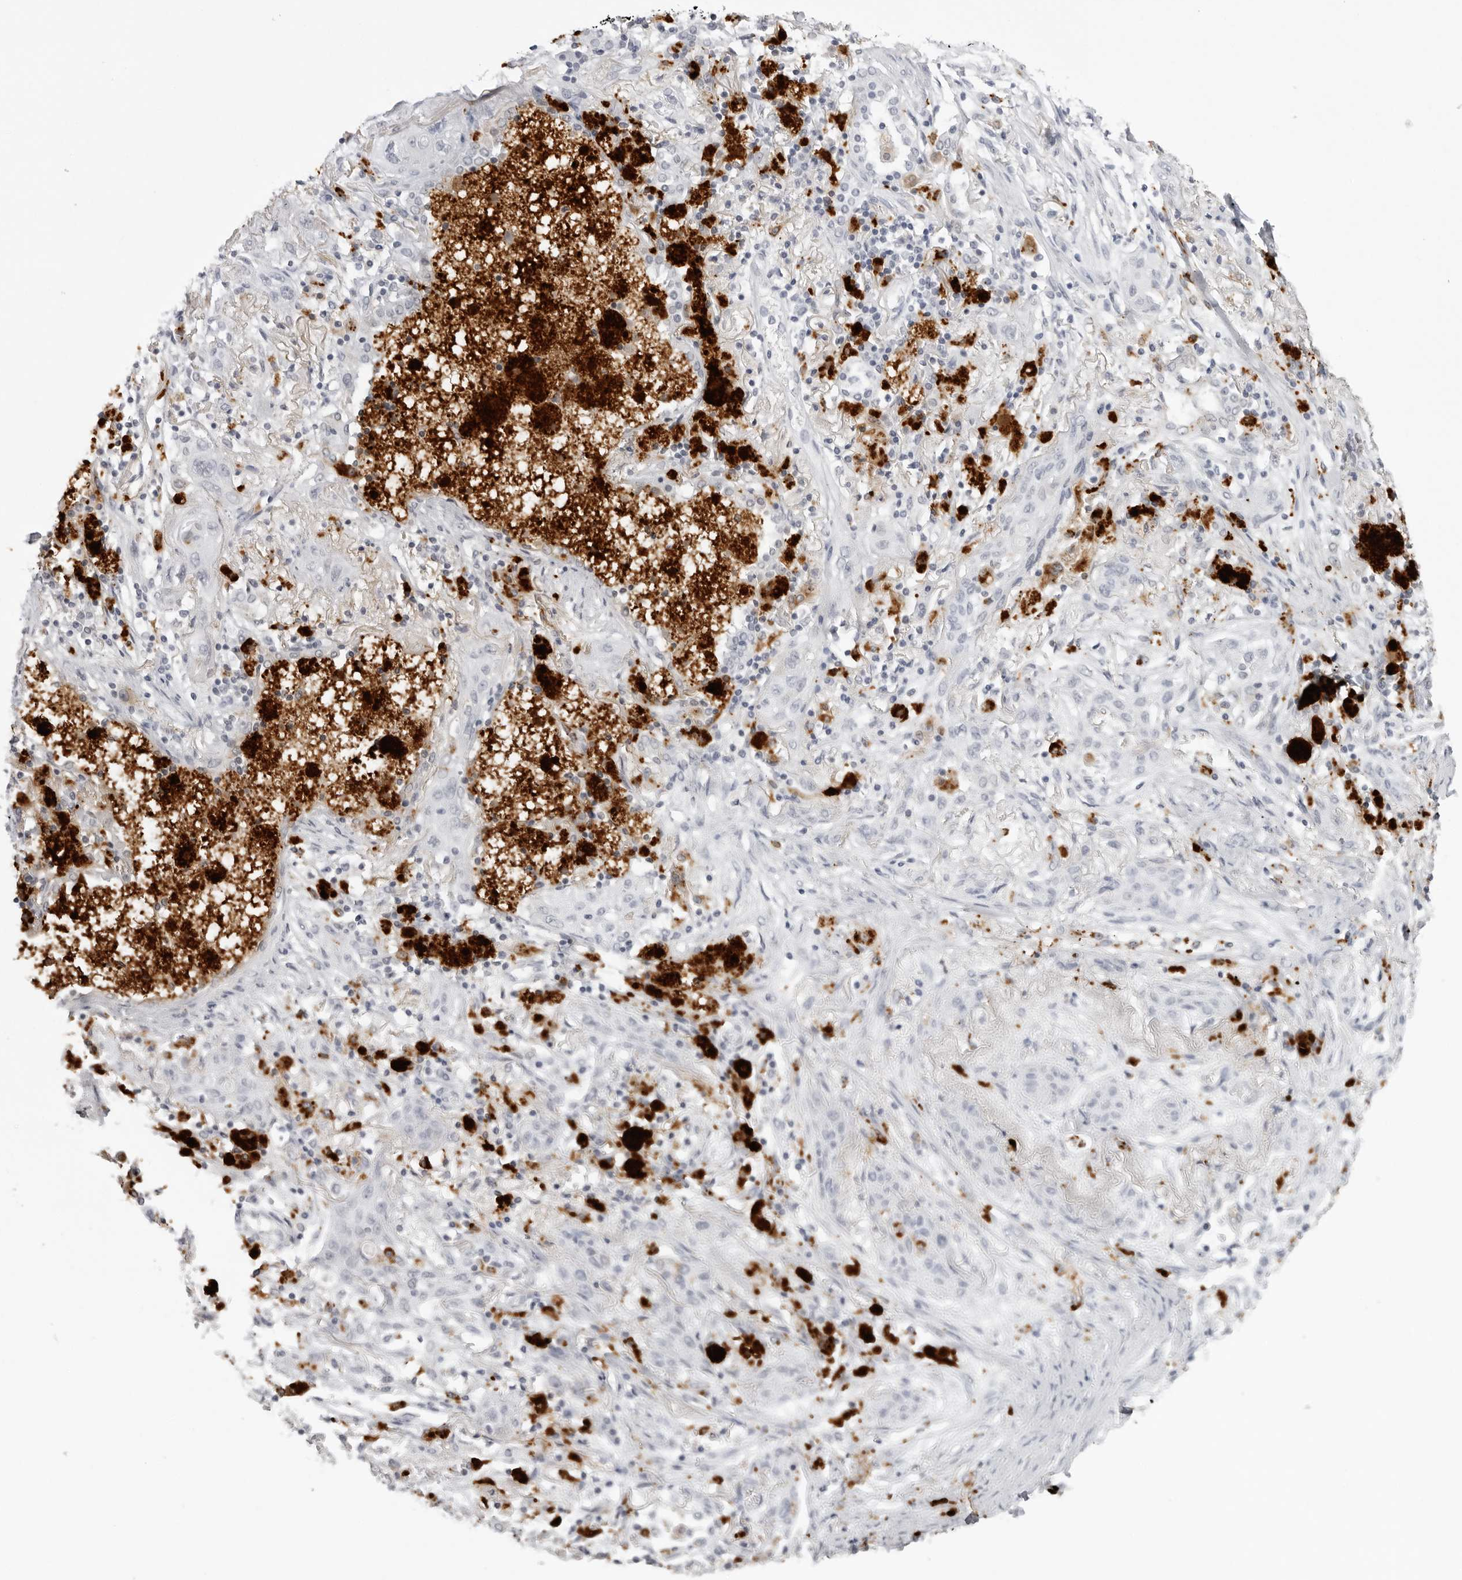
{"staining": {"intensity": "negative", "quantity": "none", "location": "none"}, "tissue": "lung cancer", "cell_type": "Tumor cells", "image_type": "cancer", "snomed": [{"axis": "morphology", "description": "Squamous cell carcinoma, NOS"}, {"axis": "topography", "description": "Lung"}], "caption": "DAB immunohistochemical staining of human lung cancer (squamous cell carcinoma) demonstrates no significant expression in tumor cells.", "gene": "IL25", "patient": {"sex": "female", "age": 47}}